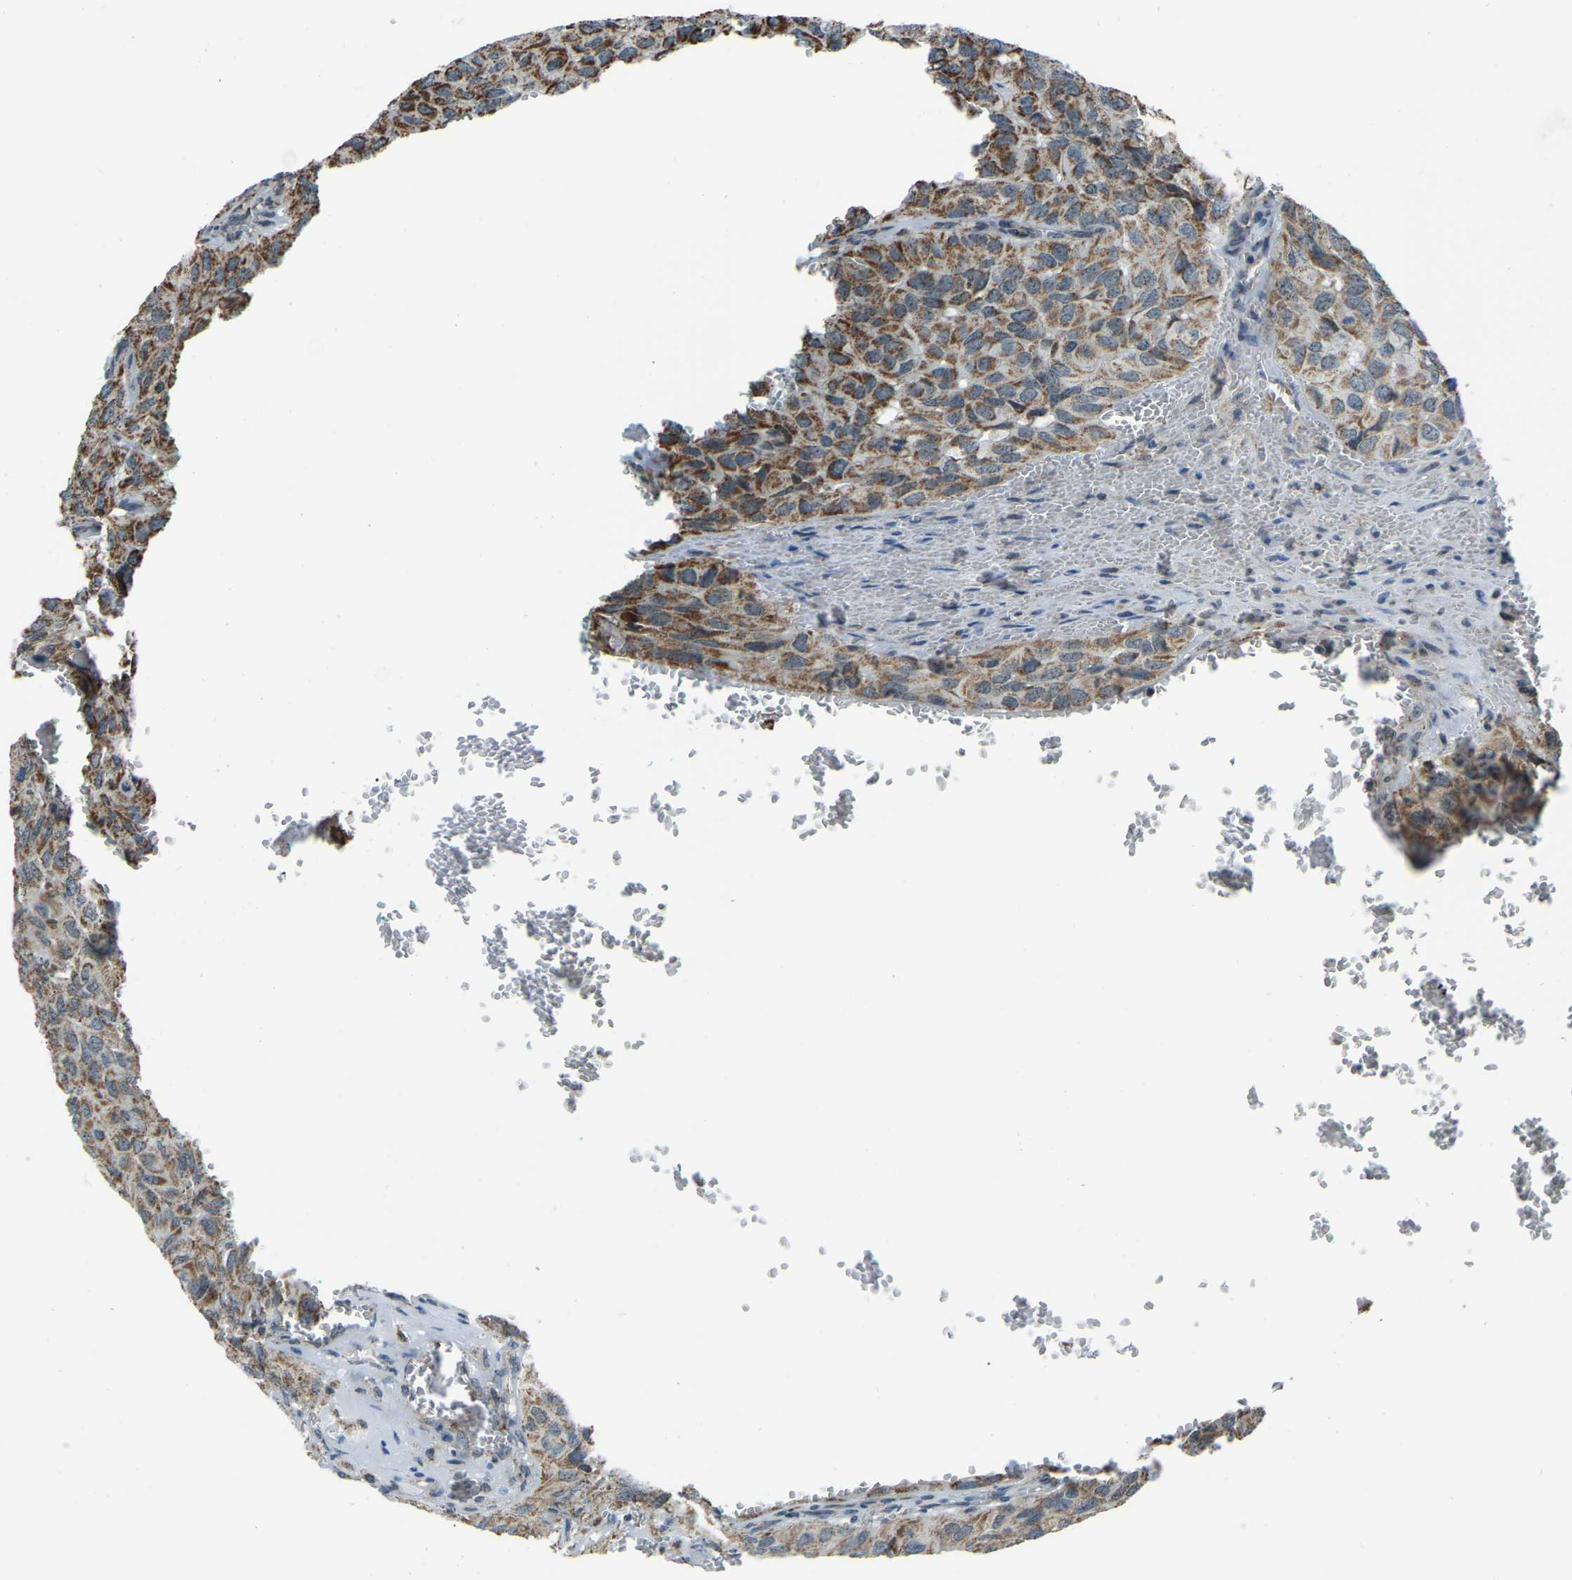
{"staining": {"intensity": "moderate", "quantity": ">75%", "location": "cytoplasmic/membranous"}, "tissue": "head and neck cancer", "cell_type": "Tumor cells", "image_type": "cancer", "snomed": [{"axis": "morphology", "description": "Adenocarcinoma, NOS"}, {"axis": "topography", "description": "Salivary gland, NOS"}, {"axis": "topography", "description": "Head-Neck"}], "caption": "Tumor cells display medium levels of moderate cytoplasmic/membranous staining in about >75% of cells in human head and neck cancer. (DAB (3,3'-diaminobenzidine) IHC with brightfield microscopy, high magnification).", "gene": "RBM33", "patient": {"sex": "female", "age": 76}}